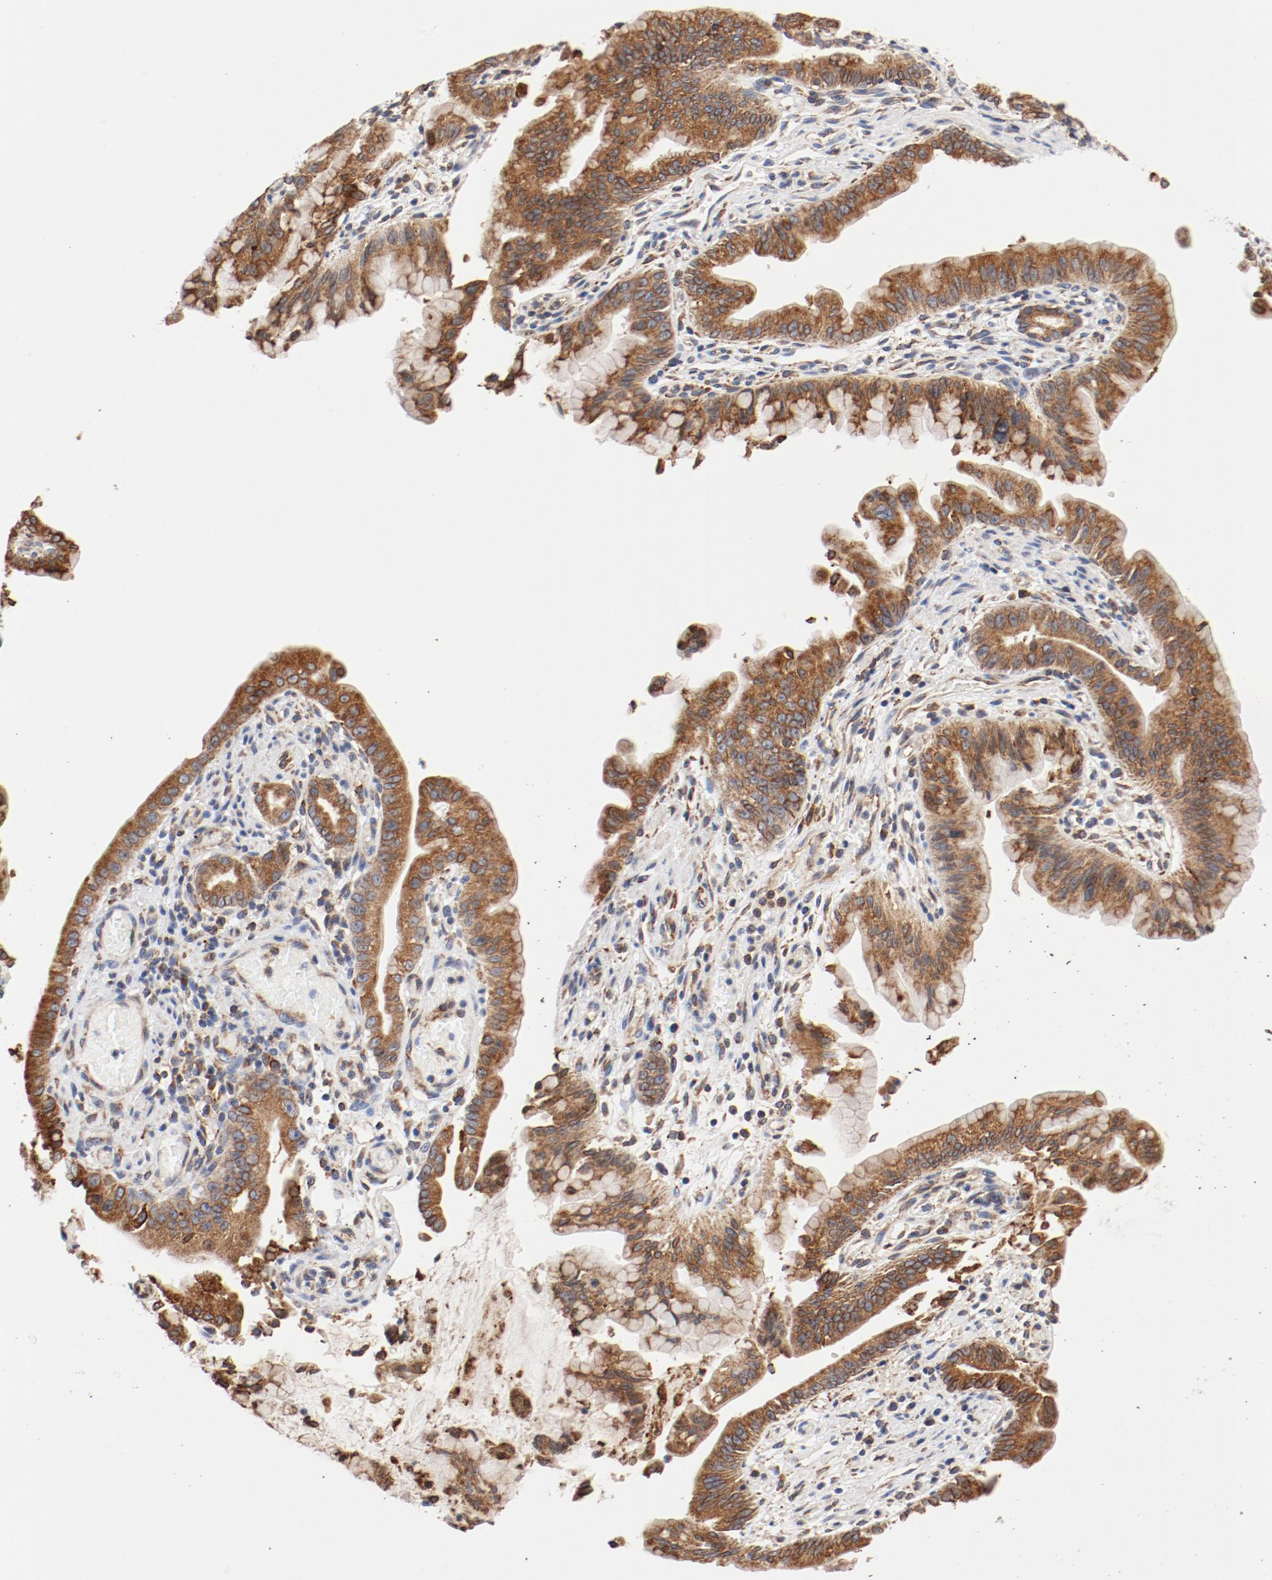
{"staining": {"intensity": "moderate", "quantity": ">75%", "location": "cytoplasmic/membranous"}, "tissue": "pancreatic cancer", "cell_type": "Tumor cells", "image_type": "cancer", "snomed": [{"axis": "morphology", "description": "Adenocarcinoma, NOS"}, {"axis": "topography", "description": "Pancreas"}], "caption": "Protein staining reveals moderate cytoplasmic/membranous staining in about >75% of tumor cells in adenocarcinoma (pancreatic). Nuclei are stained in blue.", "gene": "PDPK1", "patient": {"sex": "male", "age": 59}}